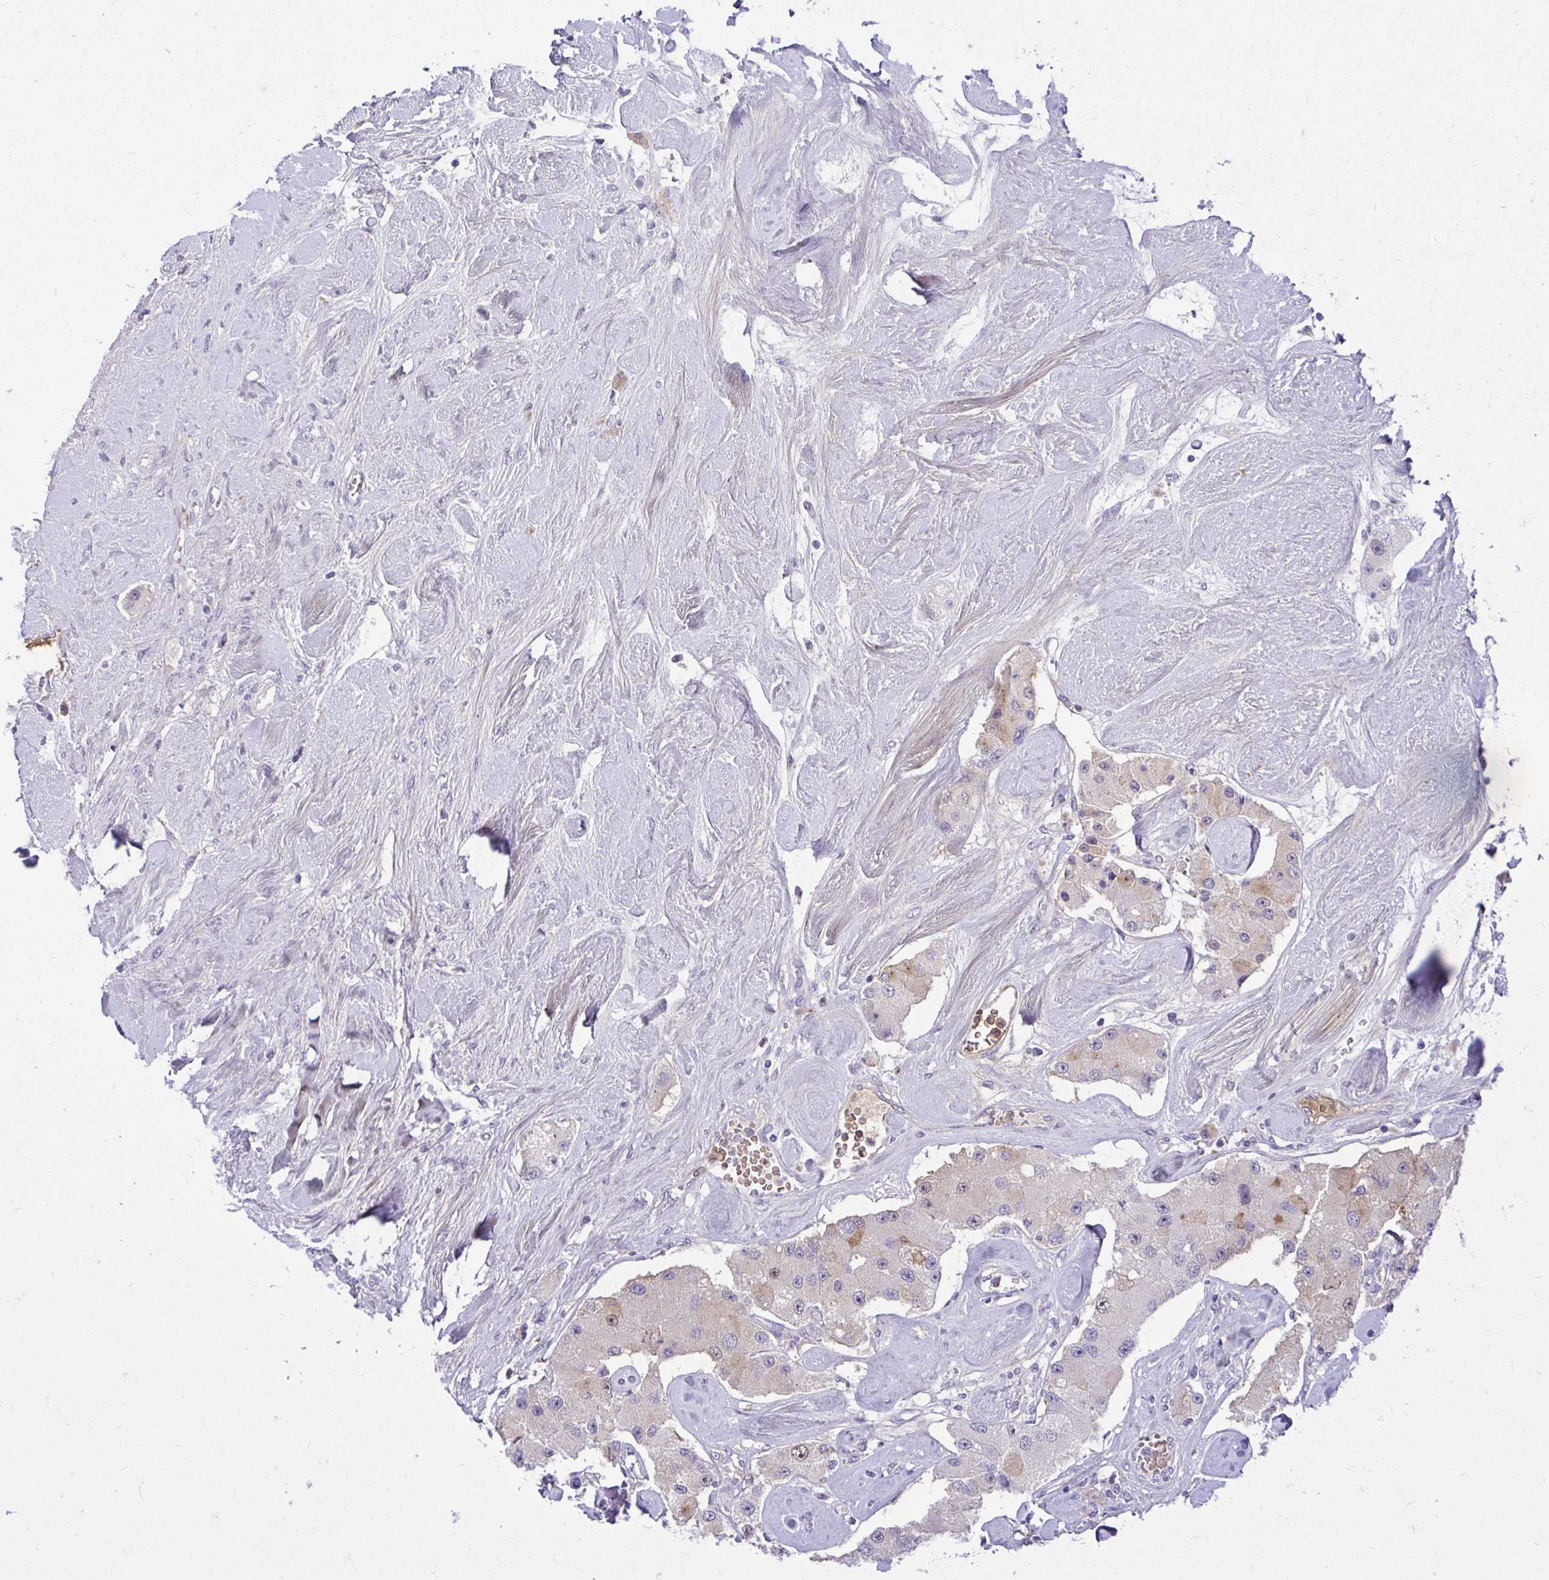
{"staining": {"intensity": "weak", "quantity": "<25%", "location": "cytoplasmic/membranous"}, "tissue": "carcinoid", "cell_type": "Tumor cells", "image_type": "cancer", "snomed": [{"axis": "morphology", "description": "Carcinoid, malignant, NOS"}, {"axis": "topography", "description": "Pancreas"}], "caption": "Photomicrograph shows no protein expression in tumor cells of carcinoid tissue.", "gene": "CDC20", "patient": {"sex": "male", "age": 41}}